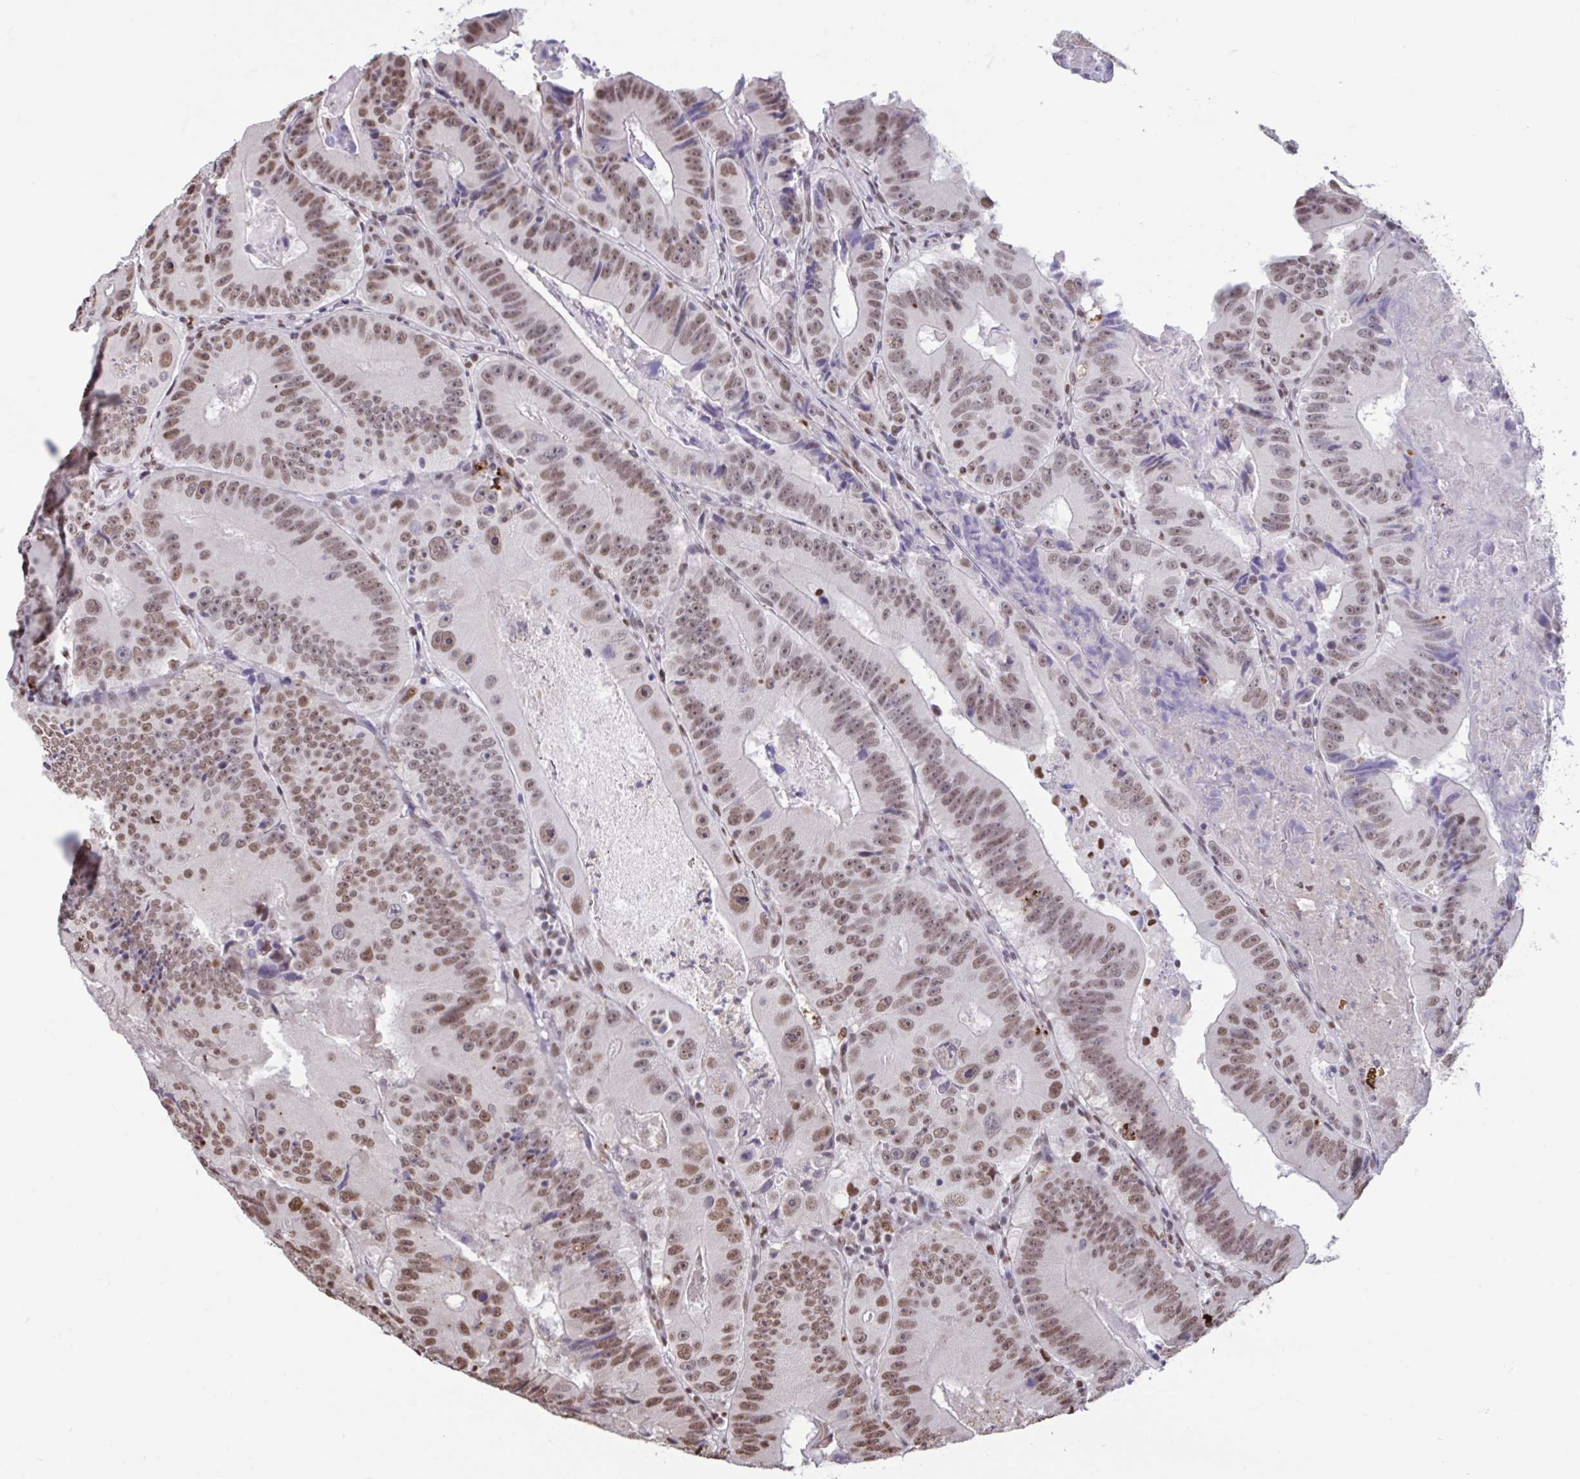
{"staining": {"intensity": "moderate", "quantity": ">75%", "location": "nuclear"}, "tissue": "colorectal cancer", "cell_type": "Tumor cells", "image_type": "cancer", "snomed": [{"axis": "morphology", "description": "Adenocarcinoma, NOS"}, {"axis": "topography", "description": "Colon"}], "caption": "Brown immunohistochemical staining in adenocarcinoma (colorectal) displays moderate nuclear staining in about >75% of tumor cells.", "gene": "HNRNPDL", "patient": {"sex": "female", "age": 86}}